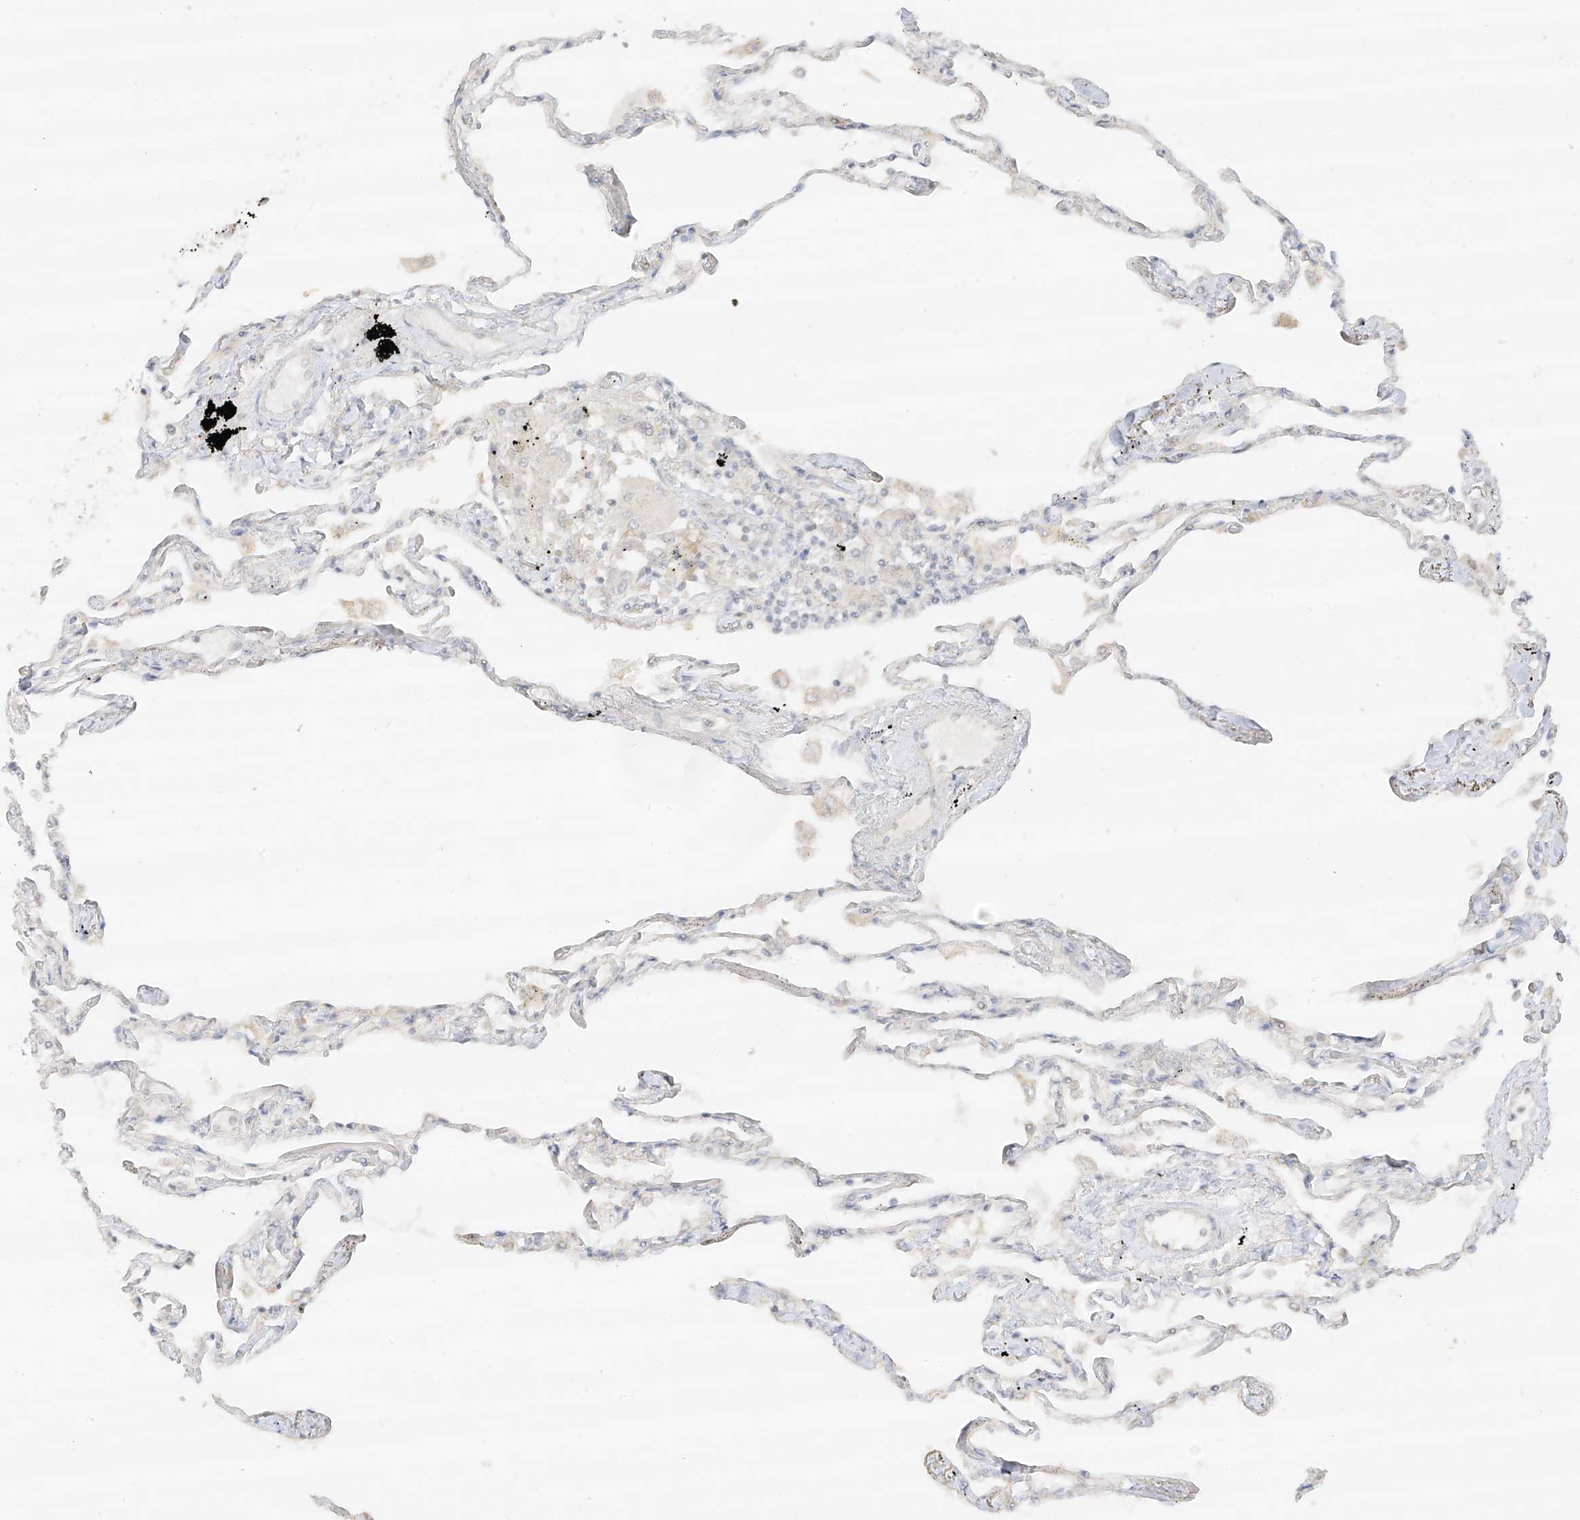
{"staining": {"intensity": "negative", "quantity": "none", "location": "none"}, "tissue": "lung", "cell_type": "Alveolar cells", "image_type": "normal", "snomed": [{"axis": "morphology", "description": "Normal tissue, NOS"}, {"axis": "topography", "description": "Lung"}], "caption": "Normal lung was stained to show a protein in brown. There is no significant expression in alveolar cells. (Immunohistochemistry (ihc), brightfield microscopy, high magnification).", "gene": "LIPT1", "patient": {"sex": "female", "age": 67}}